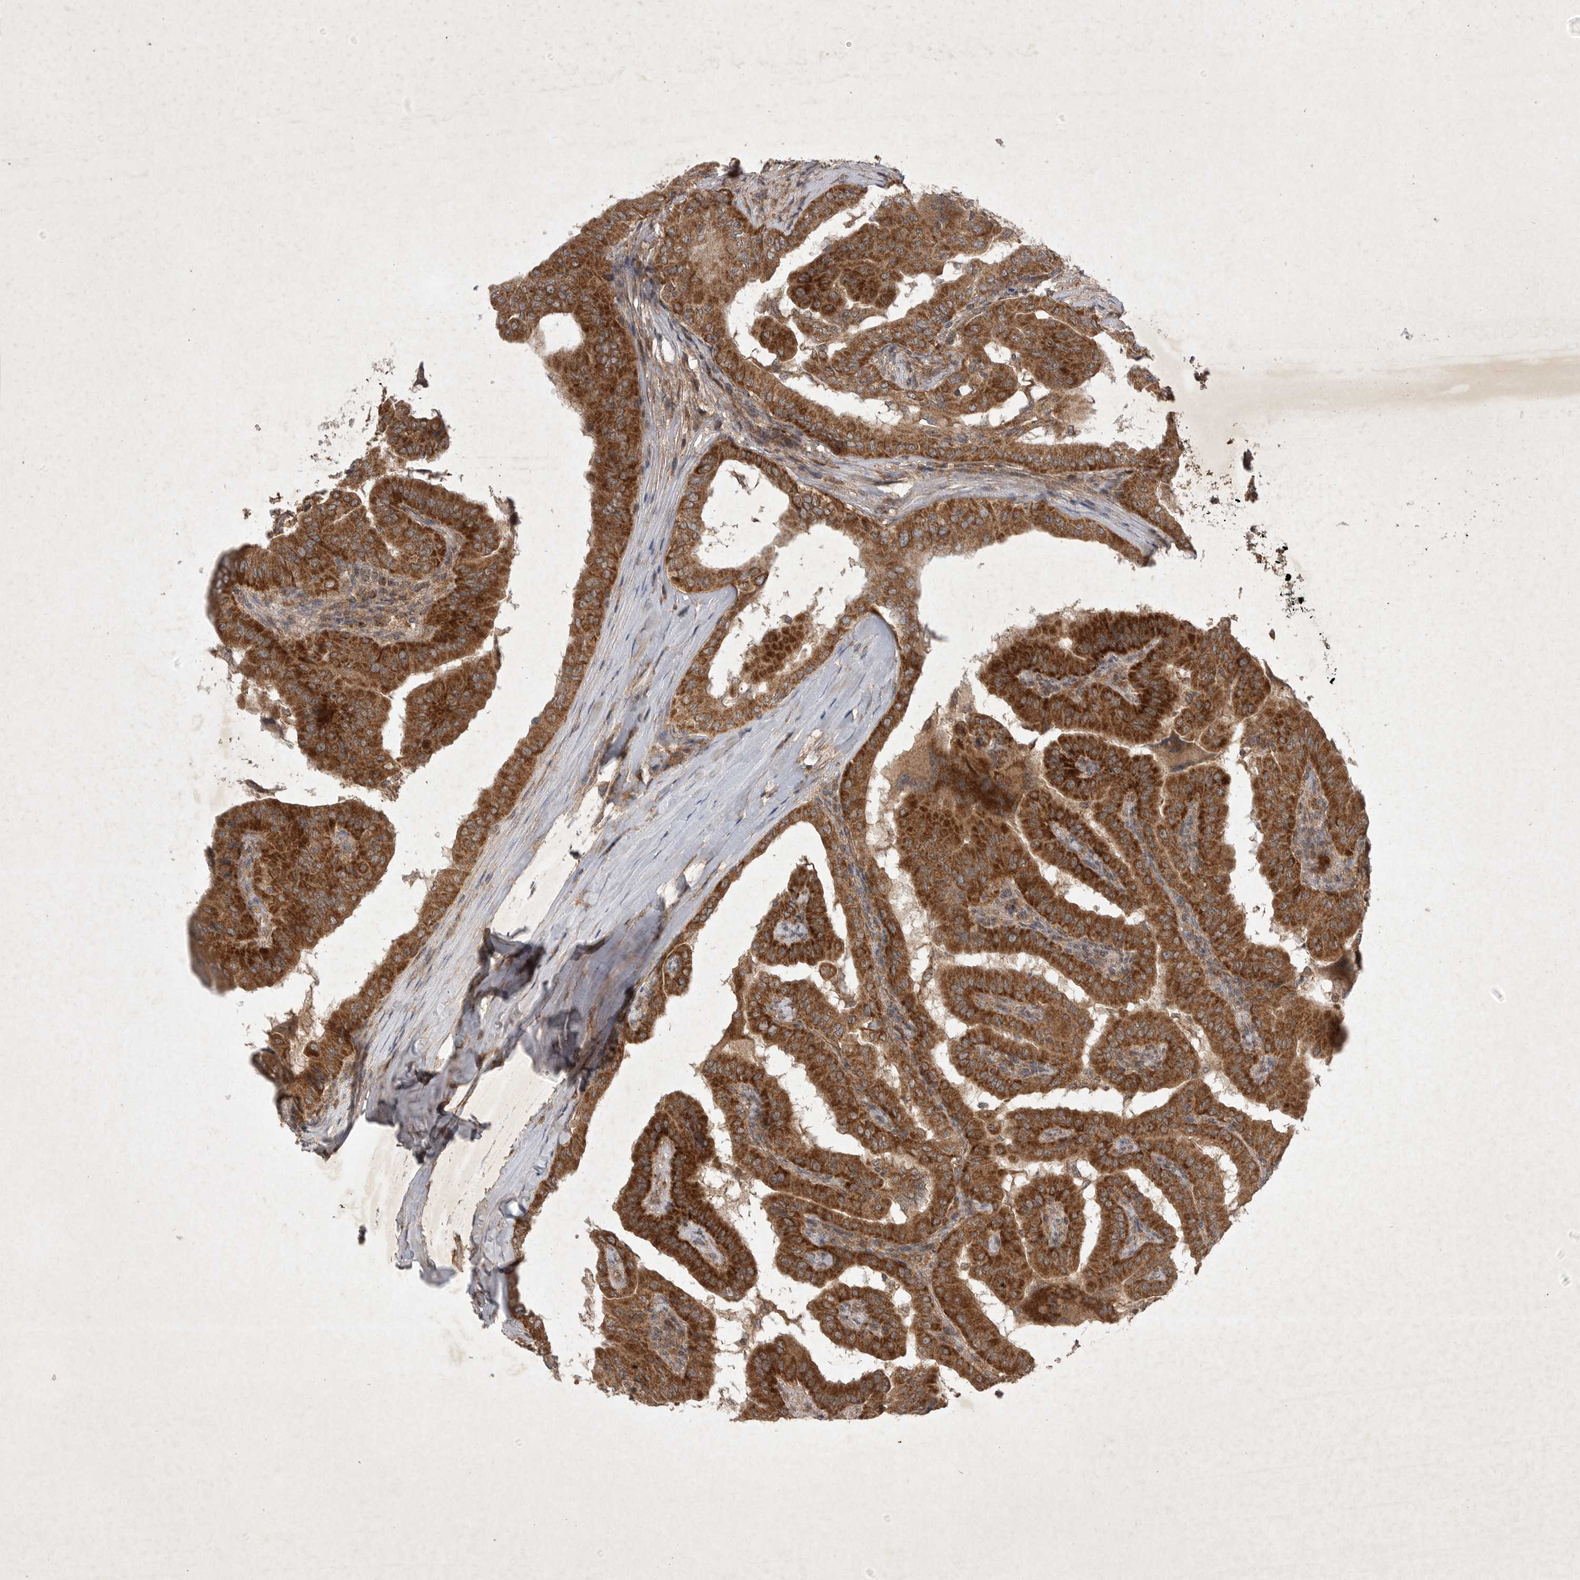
{"staining": {"intensity": "strong", "quantity": ">75%", "location": "cytoplasmic/membranous"}, "tissue": "thyroid cancer", "cell_type": "Tumor cells", "image_type": "cancer", "snomed": [{"axis": "morphology", "description": "Papillary adenocarcinoma, NOS"}, {"axis": "topography", "description": "Thyroid gland"}], "caption": "This is a photomicrograph of immunohistochemistry (IHC) staining of thyroid cancer, which shows strong positivity in the cytoplasmic/membranous of tumor cells.", "gene": "DDR1", "patient": {"sex": "male", "age": 33}}